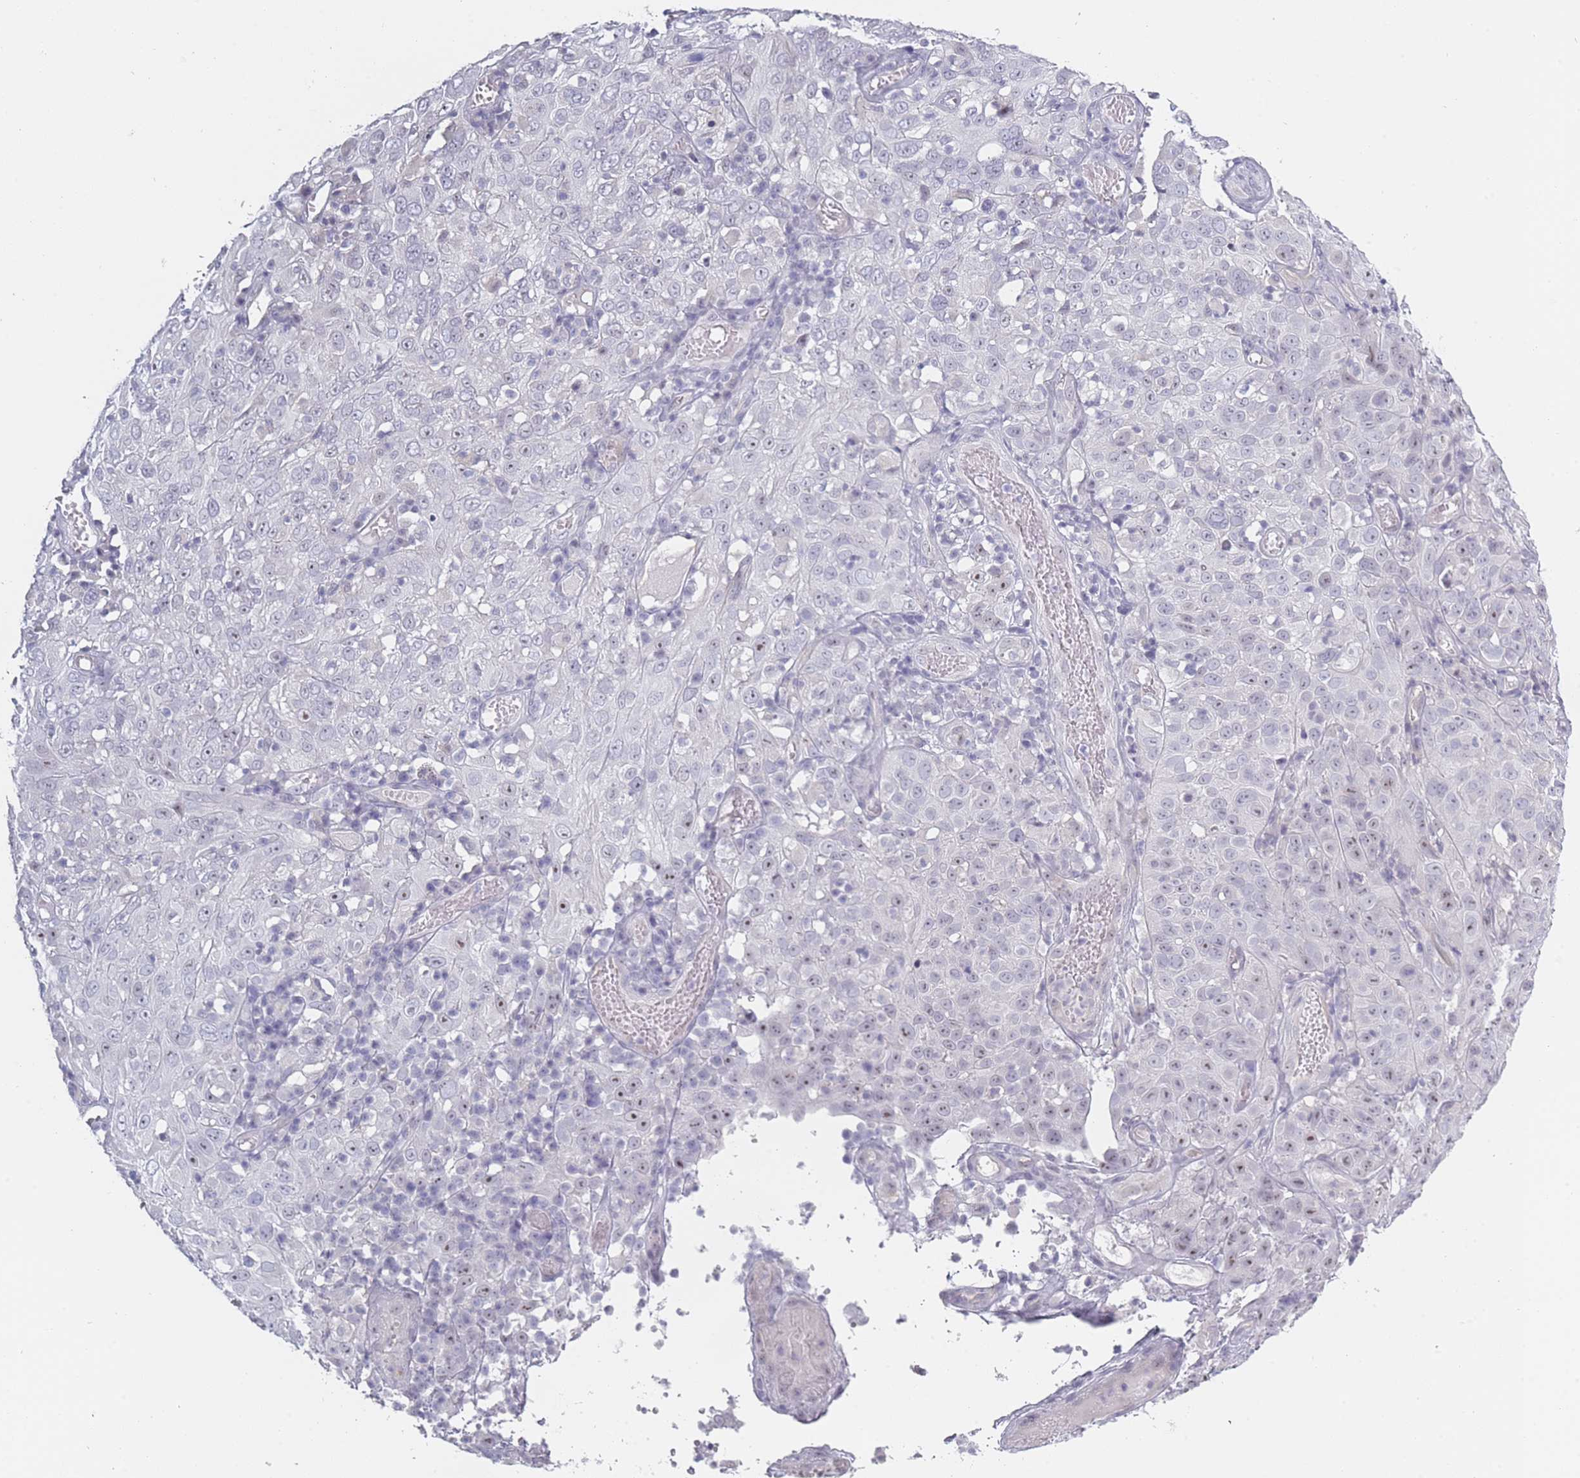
{"staining": {"intensity": "negative", "quantity": "none", "location": "none"}, "tissue": "cervical cancer", "cell_type": "Tumor cells", "image_type": "cancer", "snomed": [{"axis": "morphology", "description": "Squamous cell carcinoma, NOS"}, {"axis": "topography", "description": "Cervix"}], "caption": "There is no significant positivity in tumor cells of cervical squamous cell carcinoma.", "gene": "ROS1", "patient": {"sex": "female", "age": 46}}